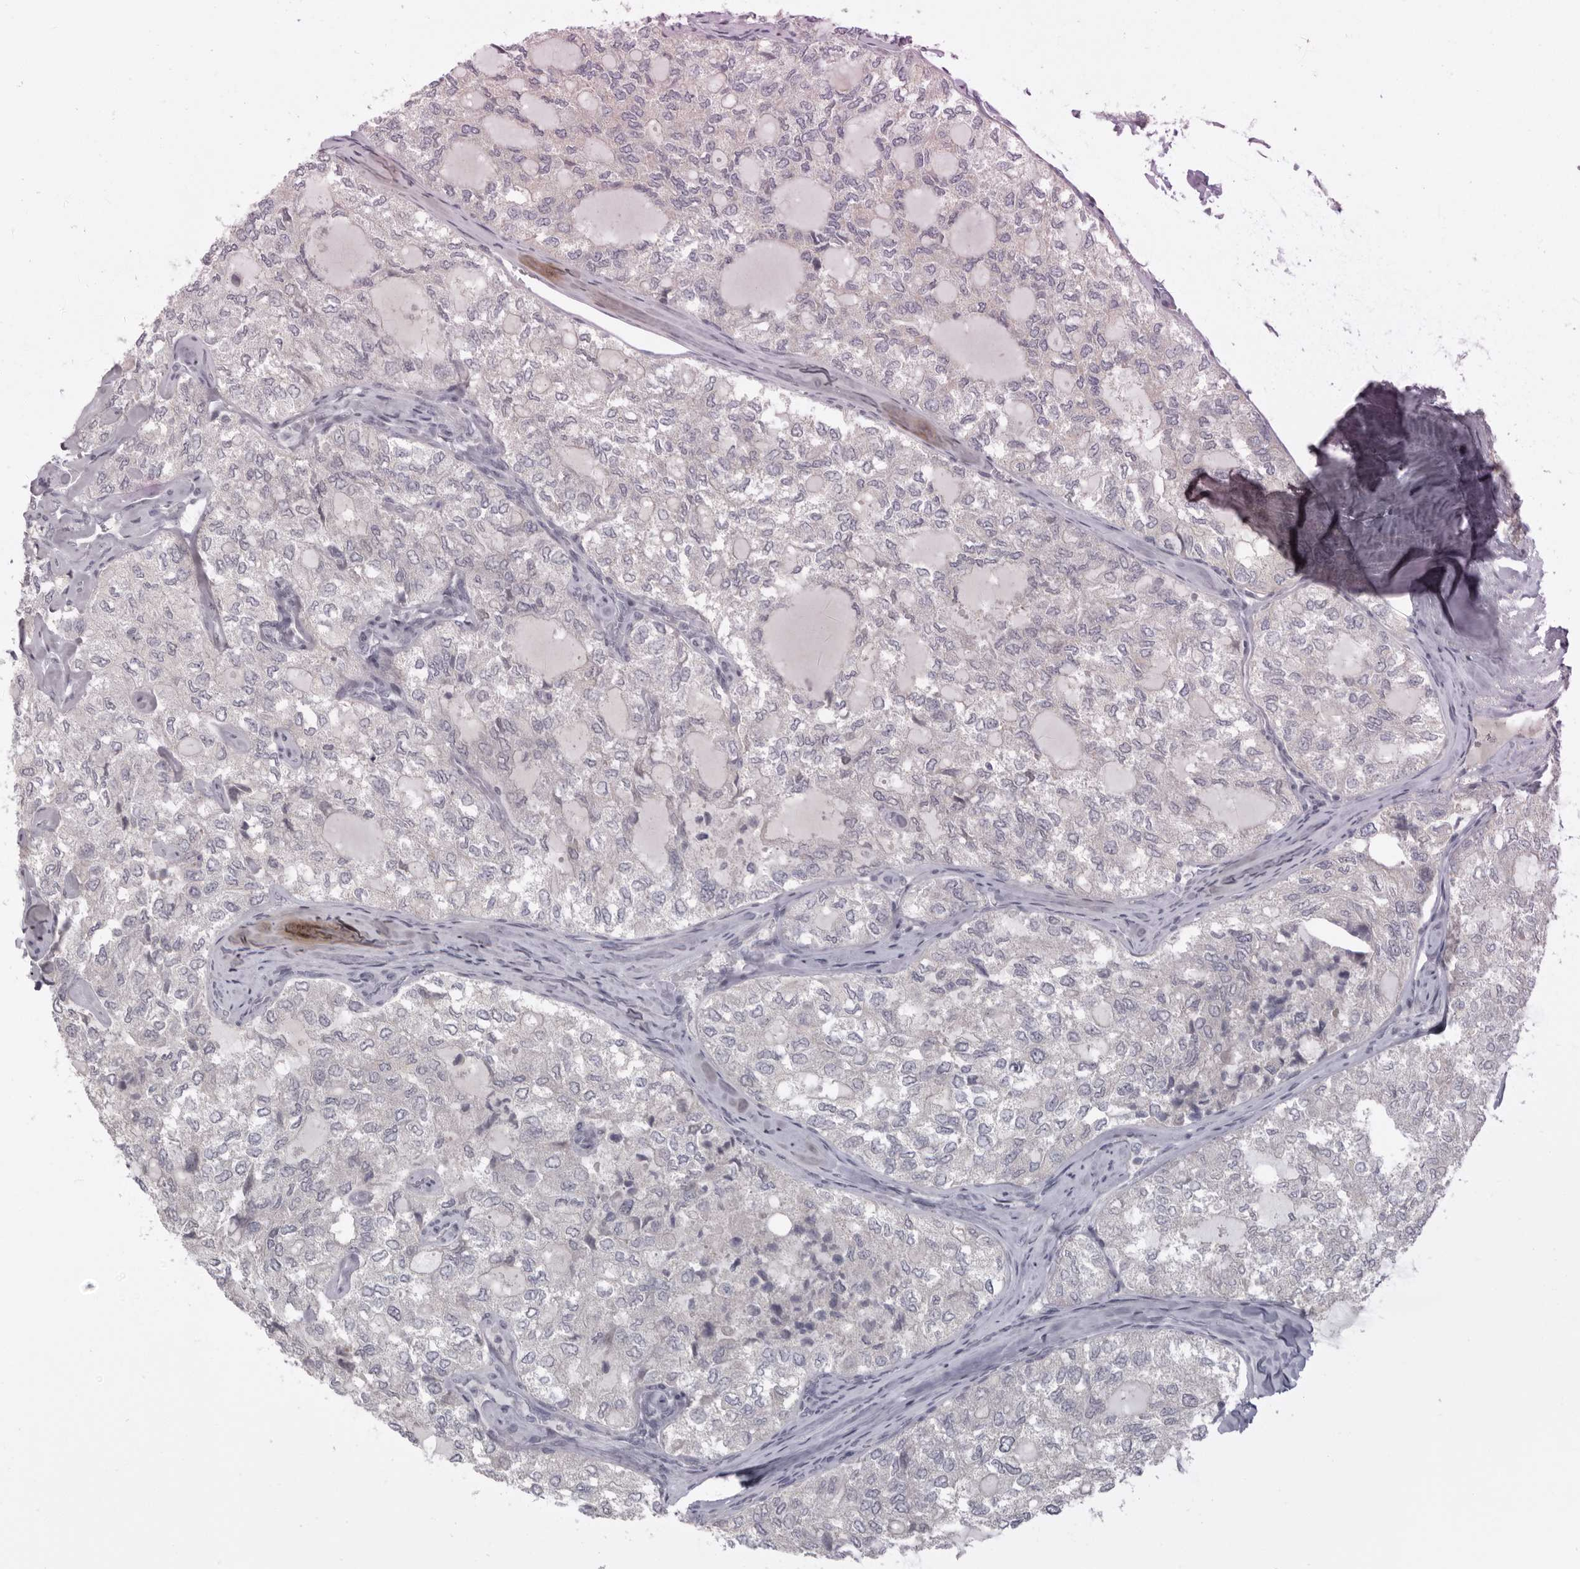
{"staining": {"intensity": "negative", "quantity": "none", "location": "none"}, "tissue": "thyroid cancer", "cell_type": "Tumor cells", "image_type": "cancer", "snomed": [{"axis": "morphology", "description": "Follicular adenoma carcinoma, NOS"}, {"axis": "topography", "description": "Thyroid gland"}], "caption": "Immunohistochemical staining of thyroid follicular adenoma carcinoma displays no significant expression in tumor cells.", "gene": "AHDC1", "patient": {"sex": "male", "age": 75}}